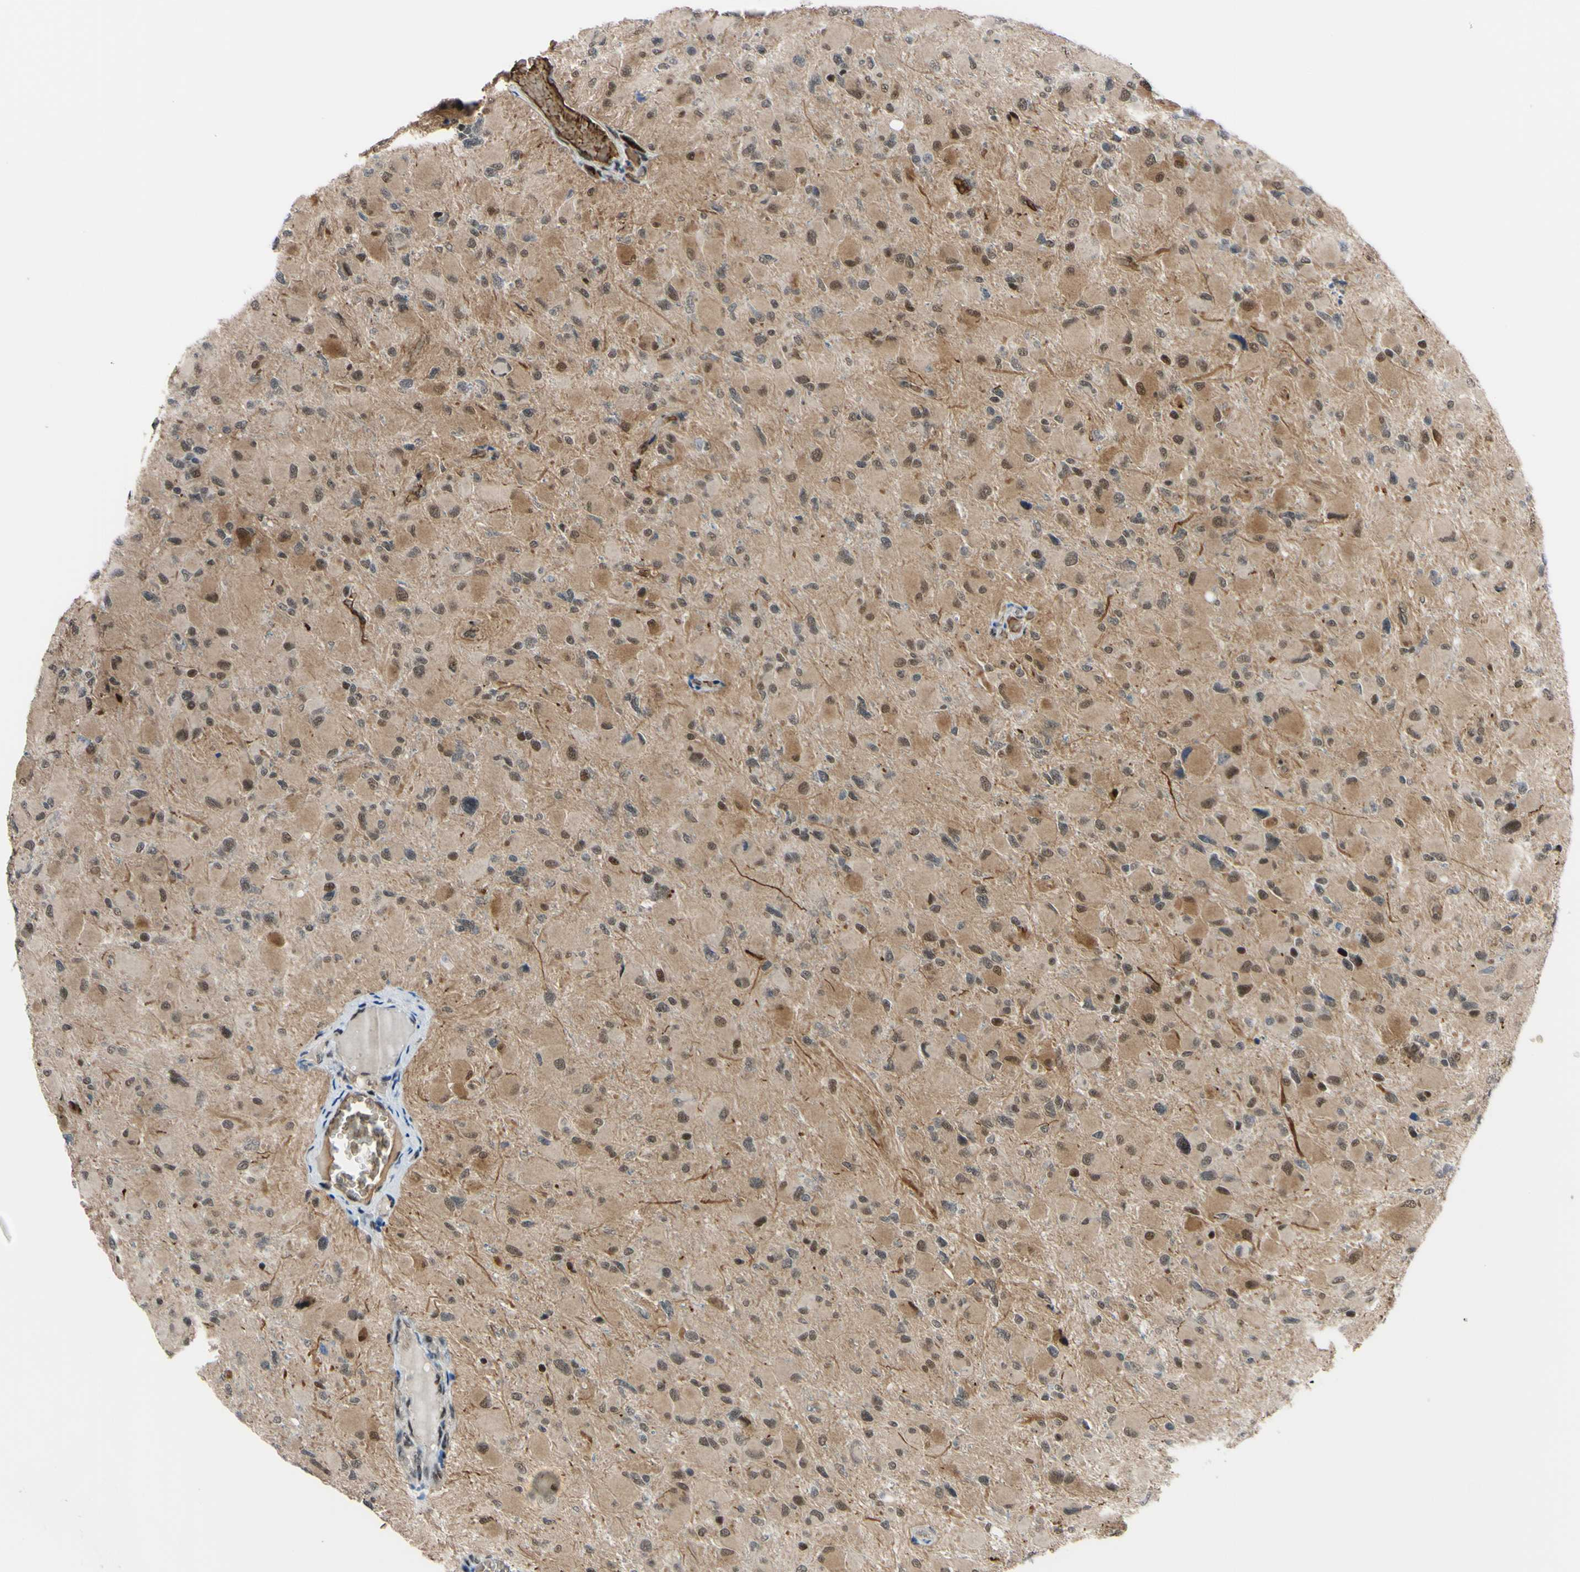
{"staining": {"intensity": "moderate", "quantity": ">75%", "location": "cytoplasmic/membranous,nuclear"}, "tissue": "glioma", "cell_type": "Tumor cells", "image_type": "cancer", "snomed": [{"axis": "morphology", "description": "Glioma, malignant, High grade"}, {"axis": "topography", "description": "Cerebral cortex"}], "caption": "A brown stain labels moderate cytoplasmic/membranous and nuclear positivity of a protein in high-grade glioma (malignant) tumor cells. The protein is stained brown, and the nuclei are stained in blue (DAB (3,3'-diaminobenzidine) IHC with brightfield microscopy, high magnification).", "gene": "THAP12", "patient": {"sex": "female", "age": 36}}